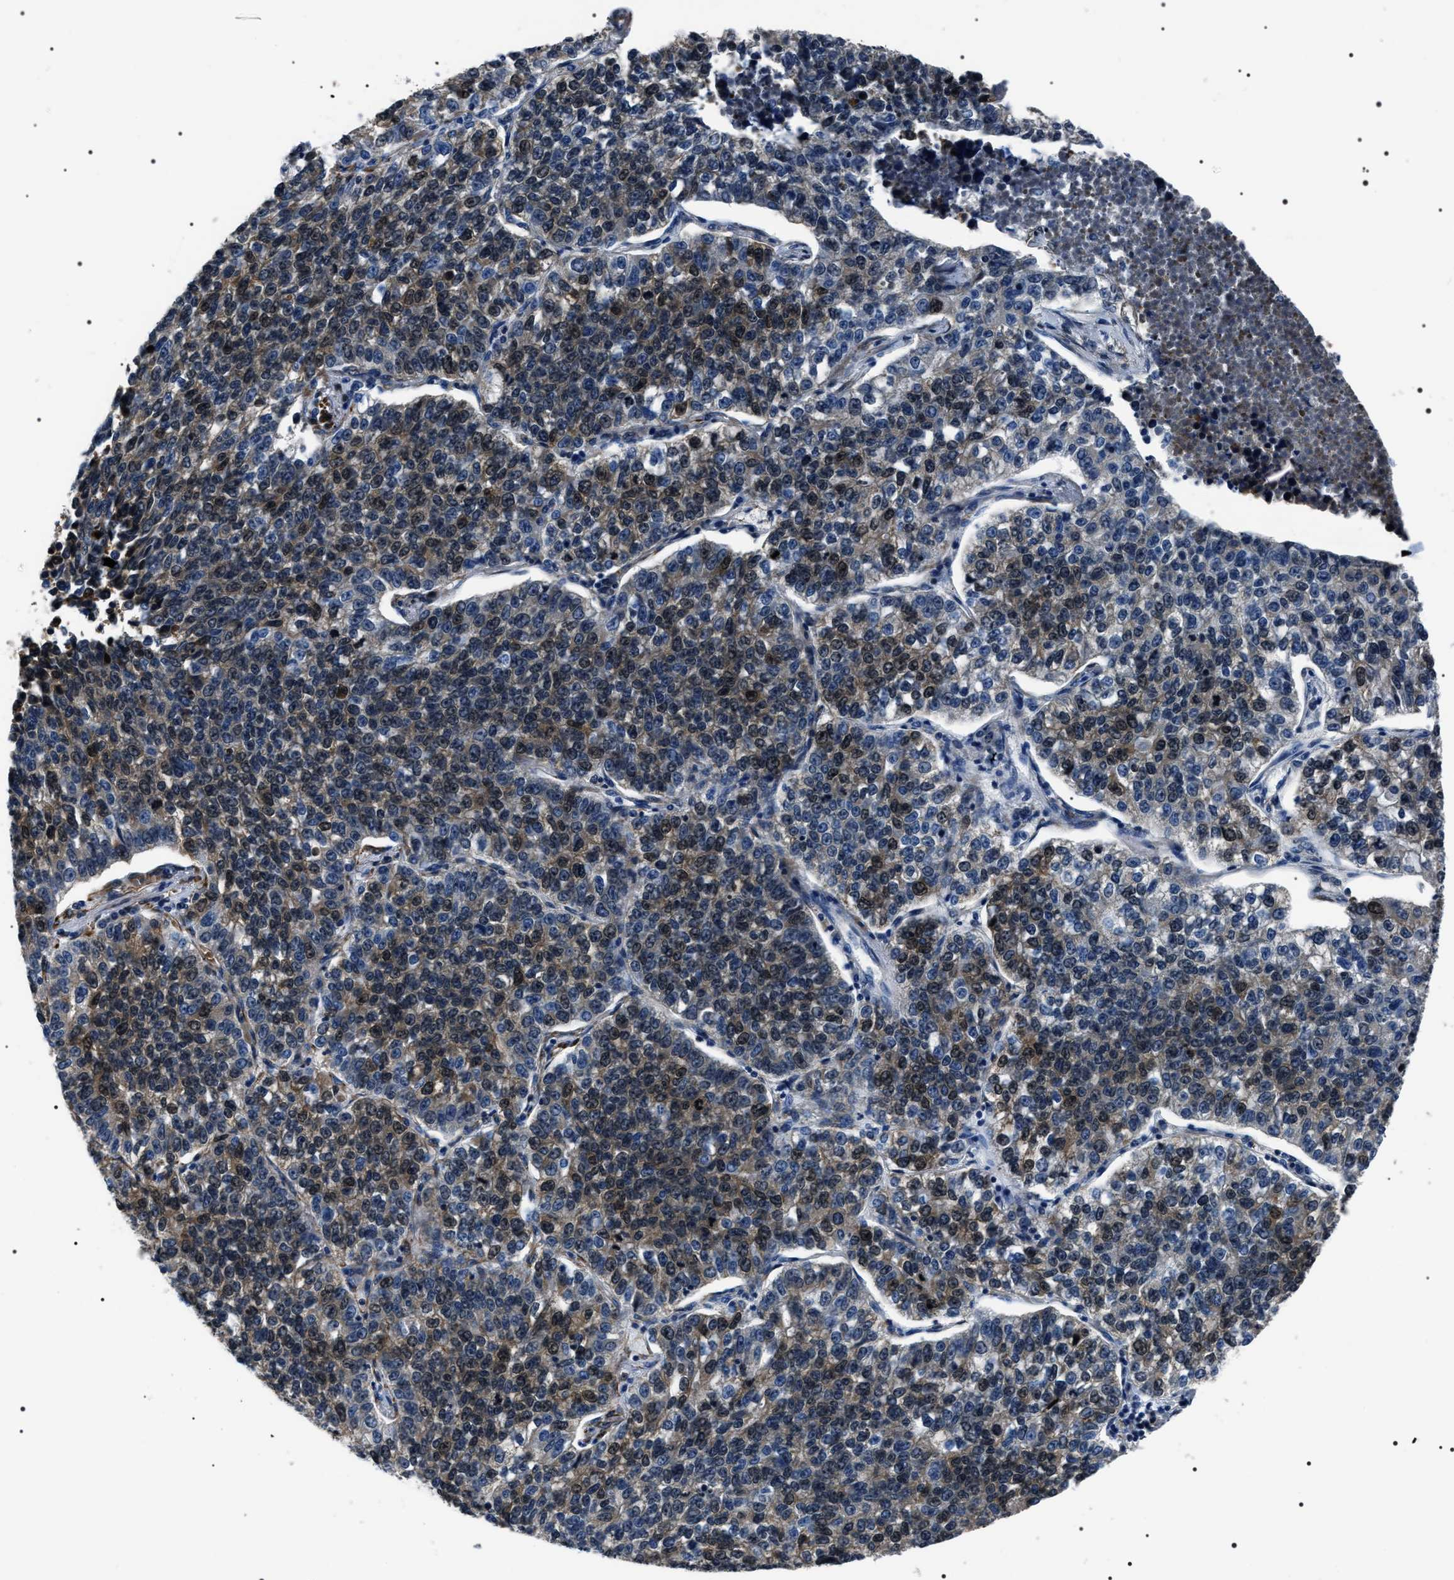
{"staining": {"intensity": "moderate", "quantity": "25%-75%", "location": "cytoplasmic/membranous,nuclear"}, "tissue": "lung cancer", "cell_type": "Tumor cells", "image_type": "cancer", "snomed": [{"axis": "morphology", "description": "Adenocarcinoma, NOS"}, {"axis": "topography", "description": "Lung"}], "caption": "Adenocarcinoma (lung) stained with immunohistochemistry reveals moderate cytoplasmic/membranous and nuclear positivity in about 25%-75% of tumor cells.", "gene": "BAG2", "patient": {"sex": "male", "age": 49}}